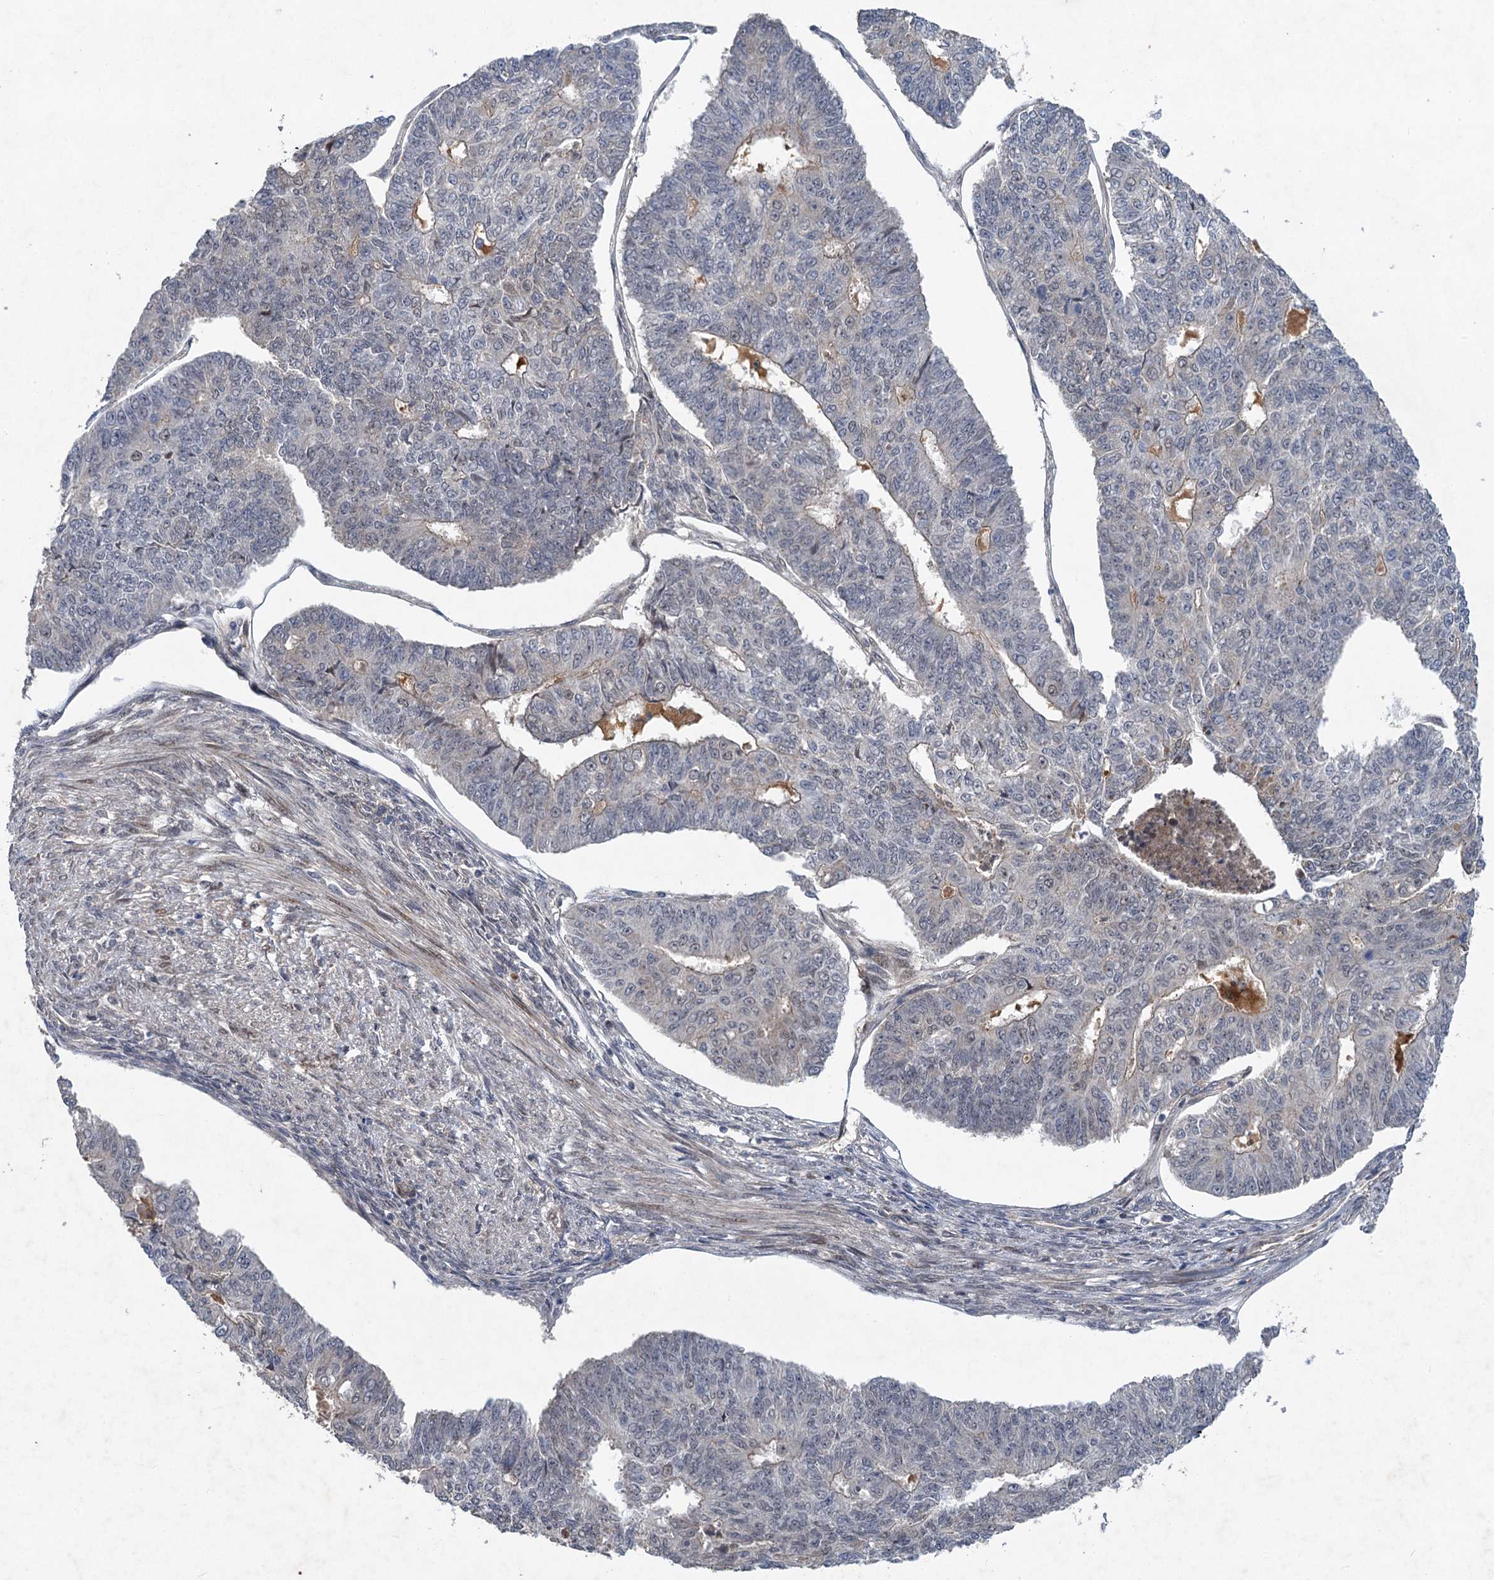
{"staining": {"intensity": "negative", "quantity": "none", "location": "none"}, "tissue": "endometrial cancer", "cell_type": "Tumor cells", "image_type": "cancer", "snomed": [{"axis": "morphology", "description": "Adenocarcinoma, NOS"}, {"axis": "topography", "description": "Endometrium"}], "caption": "This photomicrograph is of endometrial cancer (adenocarcinoma) stained with IHC to label a protein in brown with the nuclei are counter-stained blue. There is no expression in tumor cells. (IHC, brightfield microscopy, high magnification).", "gene": "NUDT22", "patient": {"sex": "female", "age": 32}}